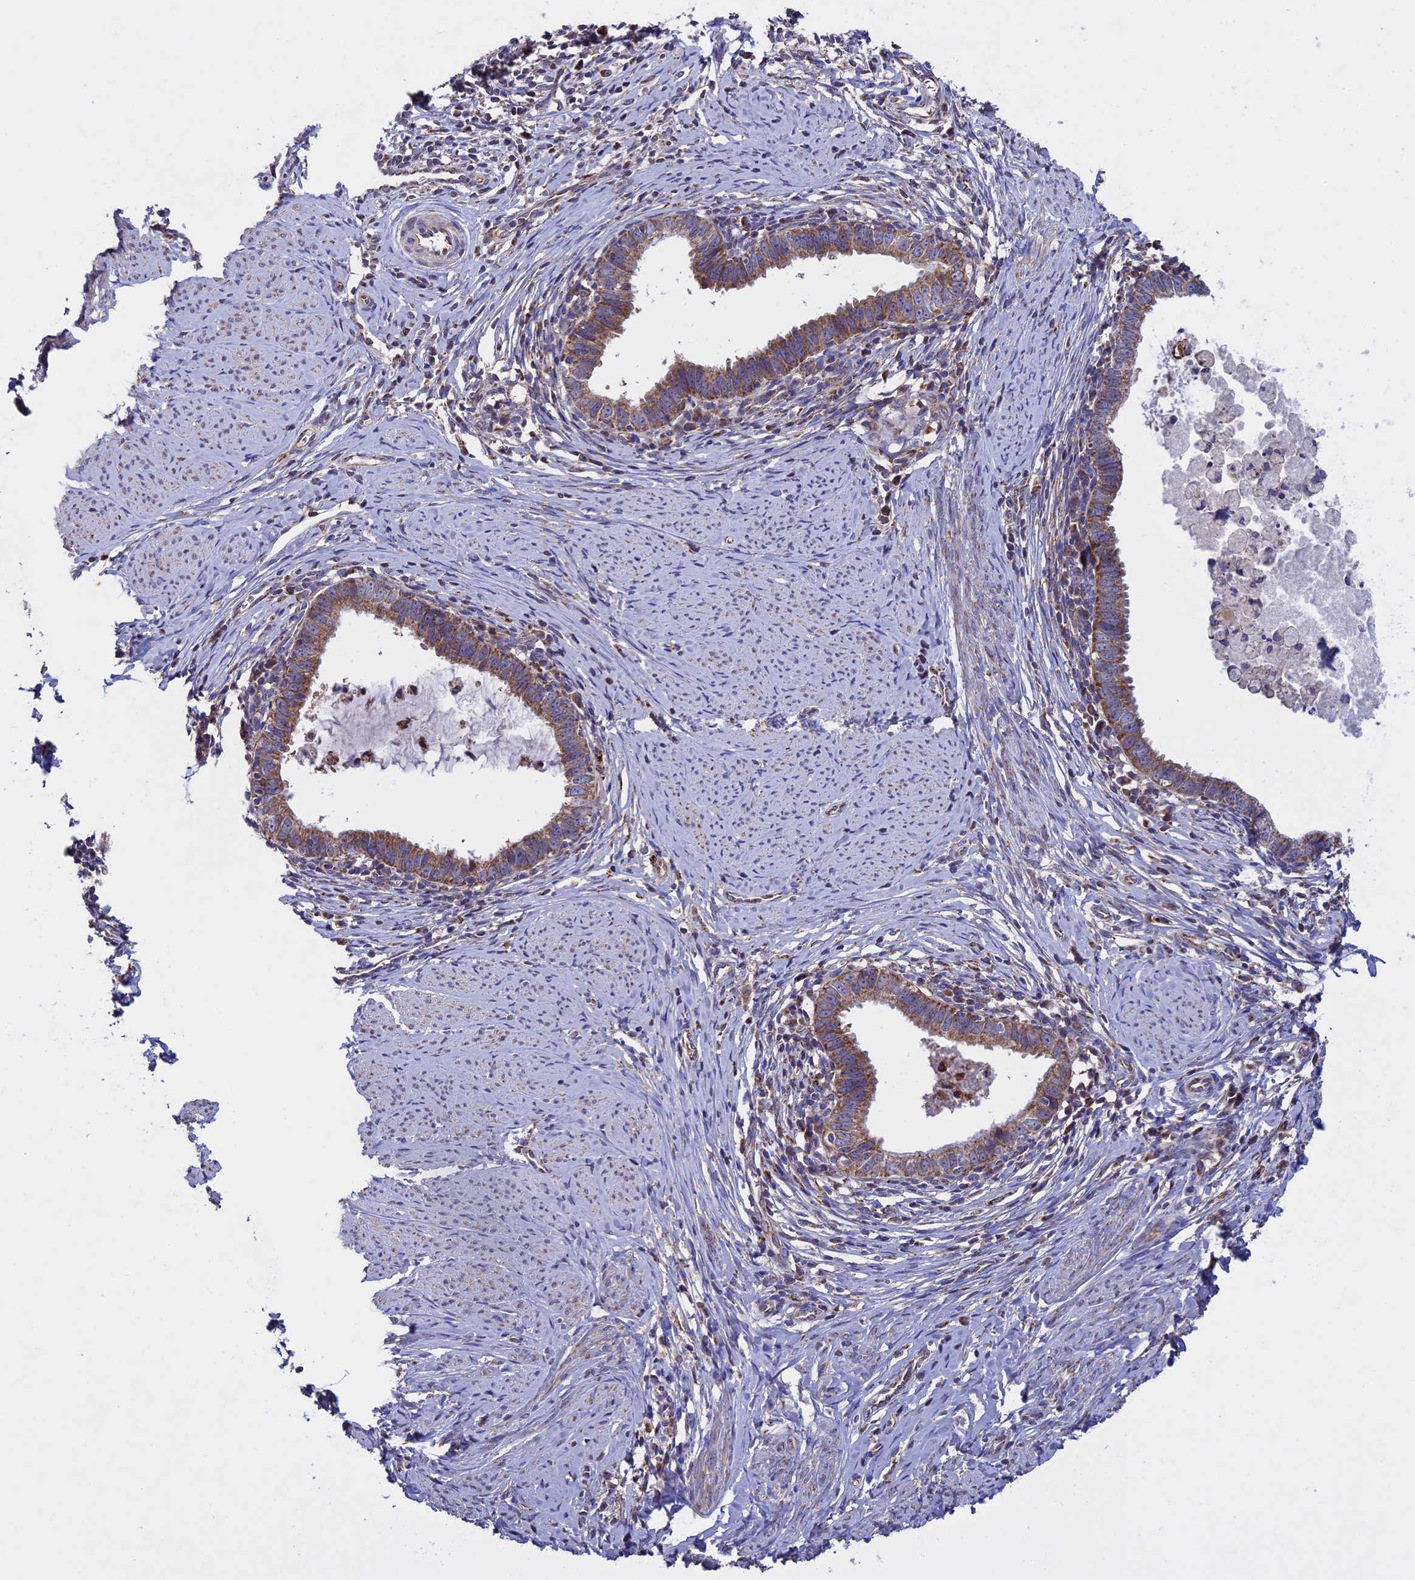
{"staining": {"intensity": "moderate", "quantity": ">75%", "location": "cytoplasmic/membranous"}, "tissue": "cervical cancer", "cell_type": "Tumor cells", "image_type": "cancer", "snomed": [{"axis": "morphology", "description": "Adenocarcinoma, NOS"}, {"axis": "topography", "description": "Cervix"}], "caption": "This micrograph demonstrates IHC staining of cervical adenocarcinoma, with medium moderate cytoplasmic/membranous expression in approximately >75% of tumor cells.", "gene": "RNF17", "patient": {"sex": "female", "age": 36}}